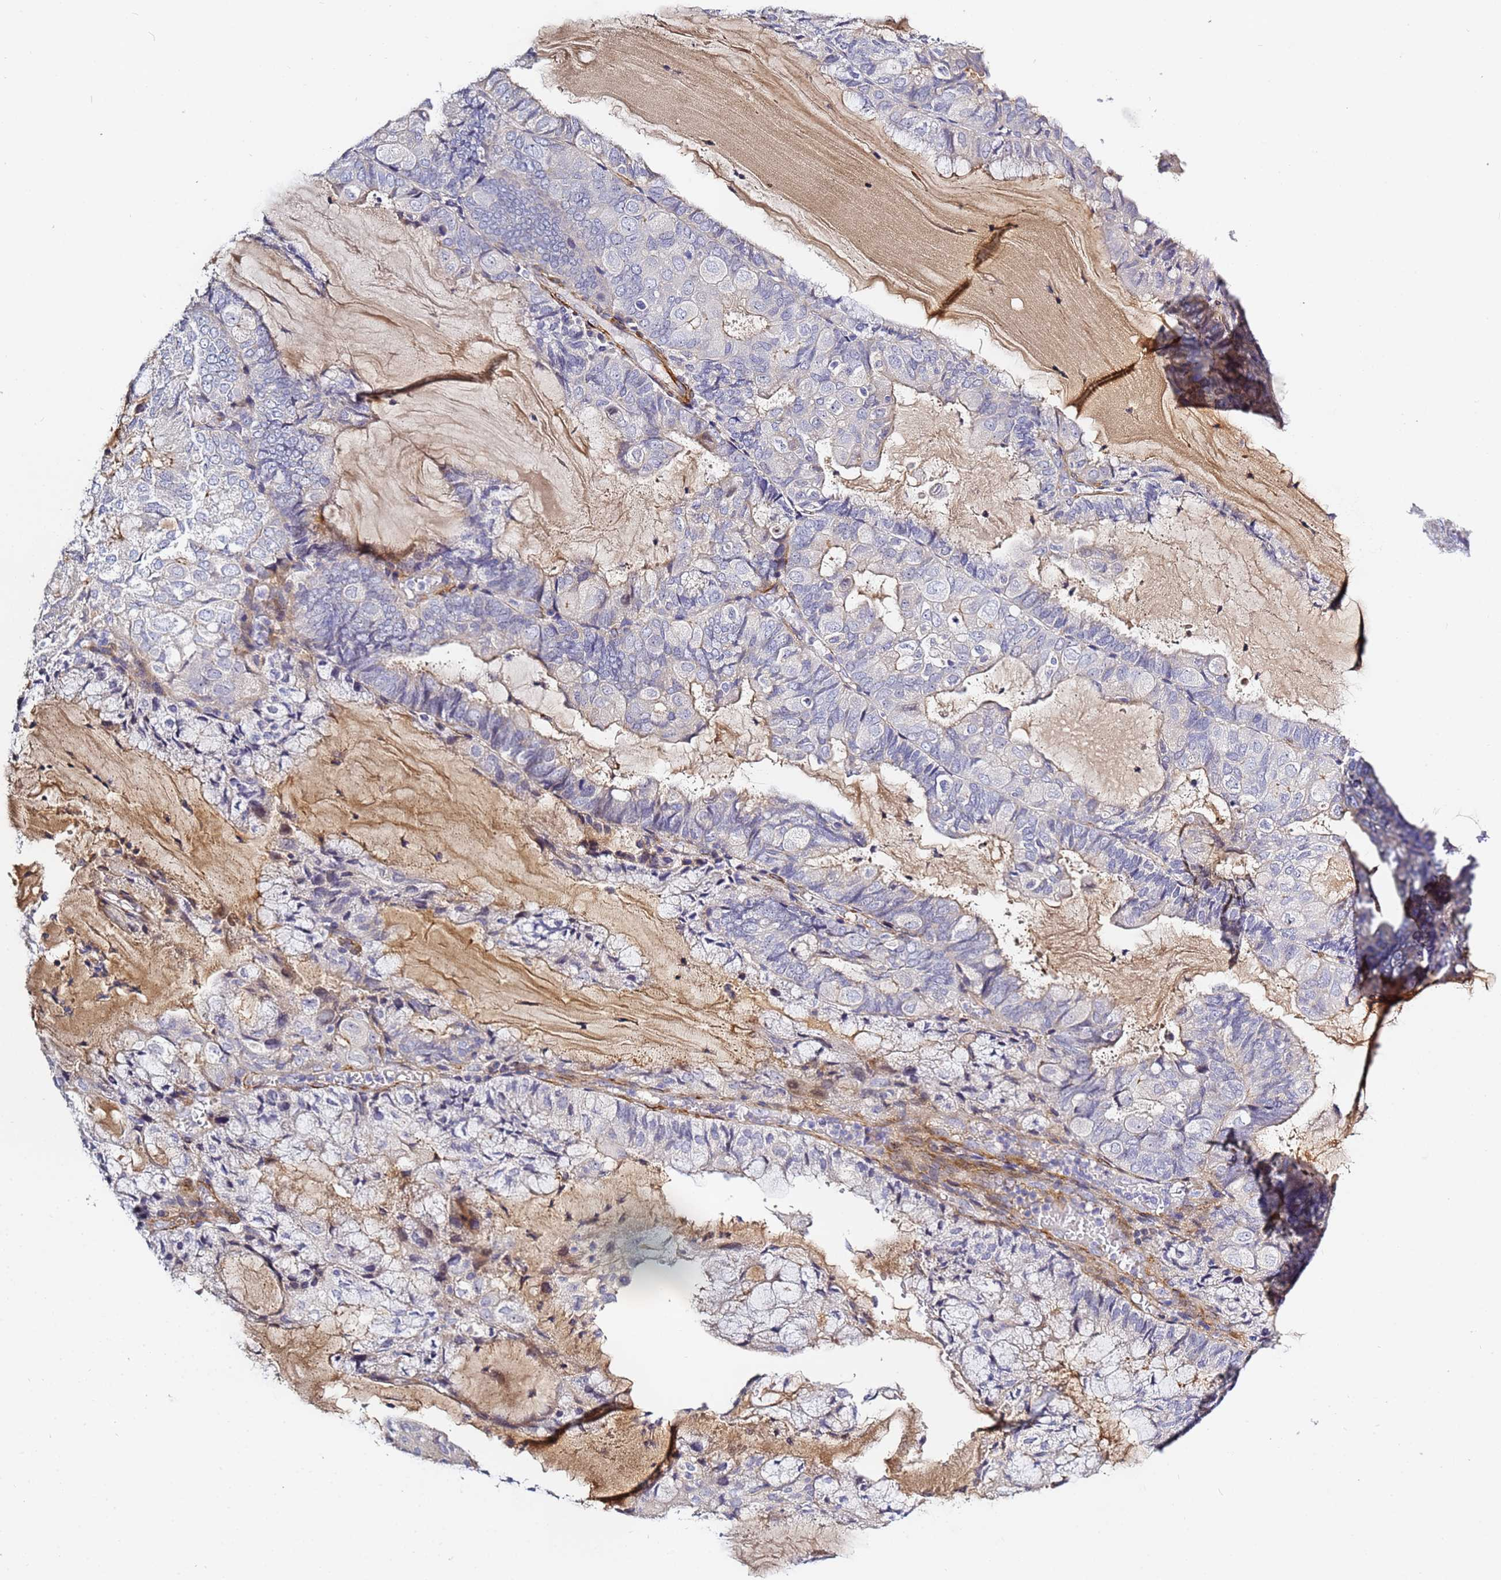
{"staining": {"intensity": "negative", "quantity": "none", "location": "none"}, "tissue": "endometrial cancer", "cell_type": "Tumor cells", "image_type": "cancer", "snomed": [{"axis": "morphology", "description": "Adenocarcinoma, NOS"}, {"axis": "topography", "description": "Endometrium"}], "caption": "The photomicrograph shows no significant expression in tumor cells of adenocarcinoma (endometrial).", "gene": "CFH", "patient": {"sex": "female", "age": 81}}